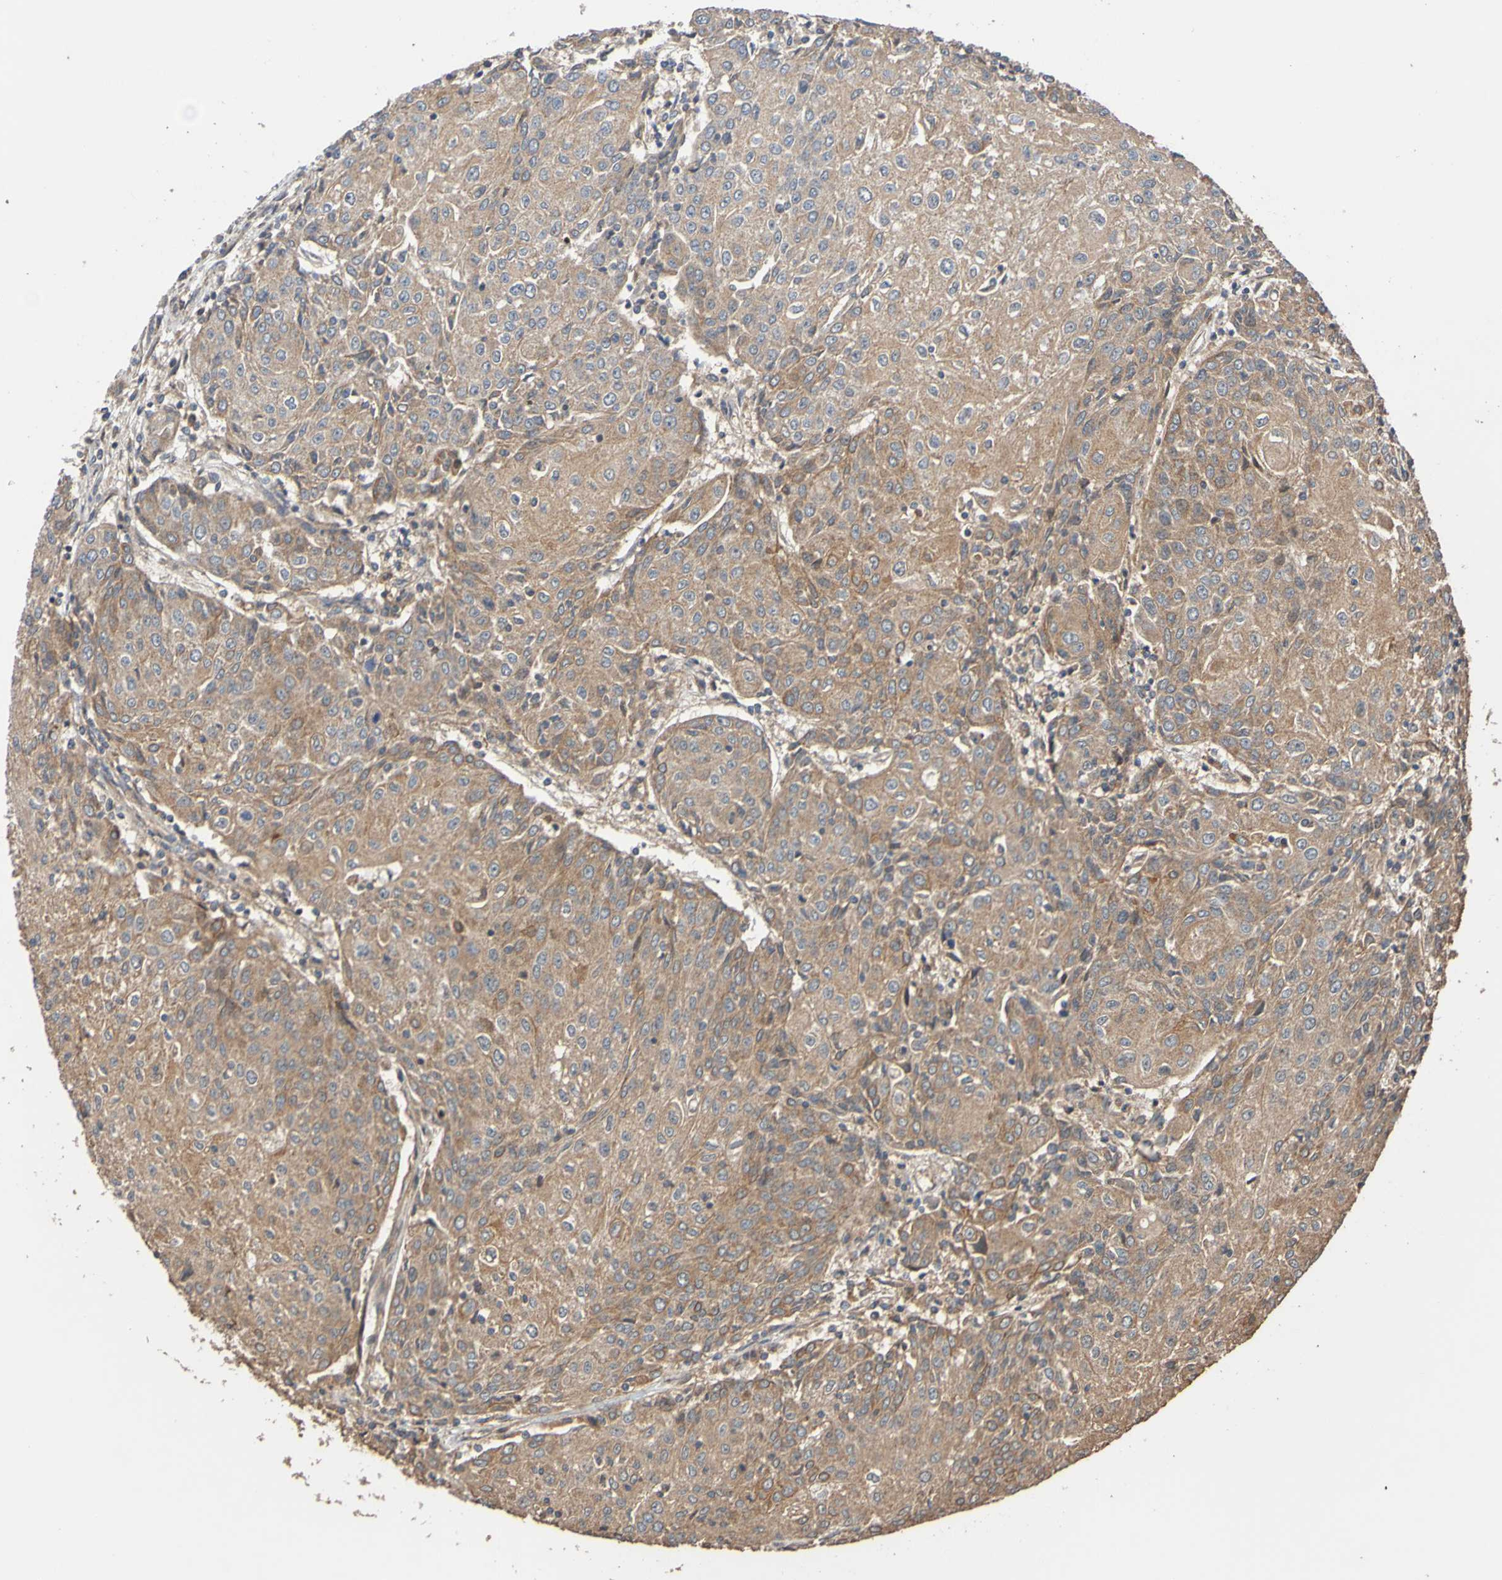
{"staining": {"intensity": "moderate", "quantity": ">75%", "location": "cytoplasmic/membranous"}, "tissue": "urothelial cancer", "cell_type": "Tumor cells", "image_type": "cancer", "snomed": [{"axis": "morphology", "description": "Urothelial carcinoma, High grade"}, {"axis": "topography", "description": "Urinary bladder"}], "caption": "Immunohistochemistry histopathology image of neoplastic tissue: high-grade urothelial carcinoma stained using immunohistochemistry (IHC) exhibits medium levels of moderate protein expression localized specifically in the cytoplasmic/membranous of tumor cells, appearing as a cytoplasmic/membranous brown color.", "gene": "UCN", "patient": {"sex": "female", "age": 85}}